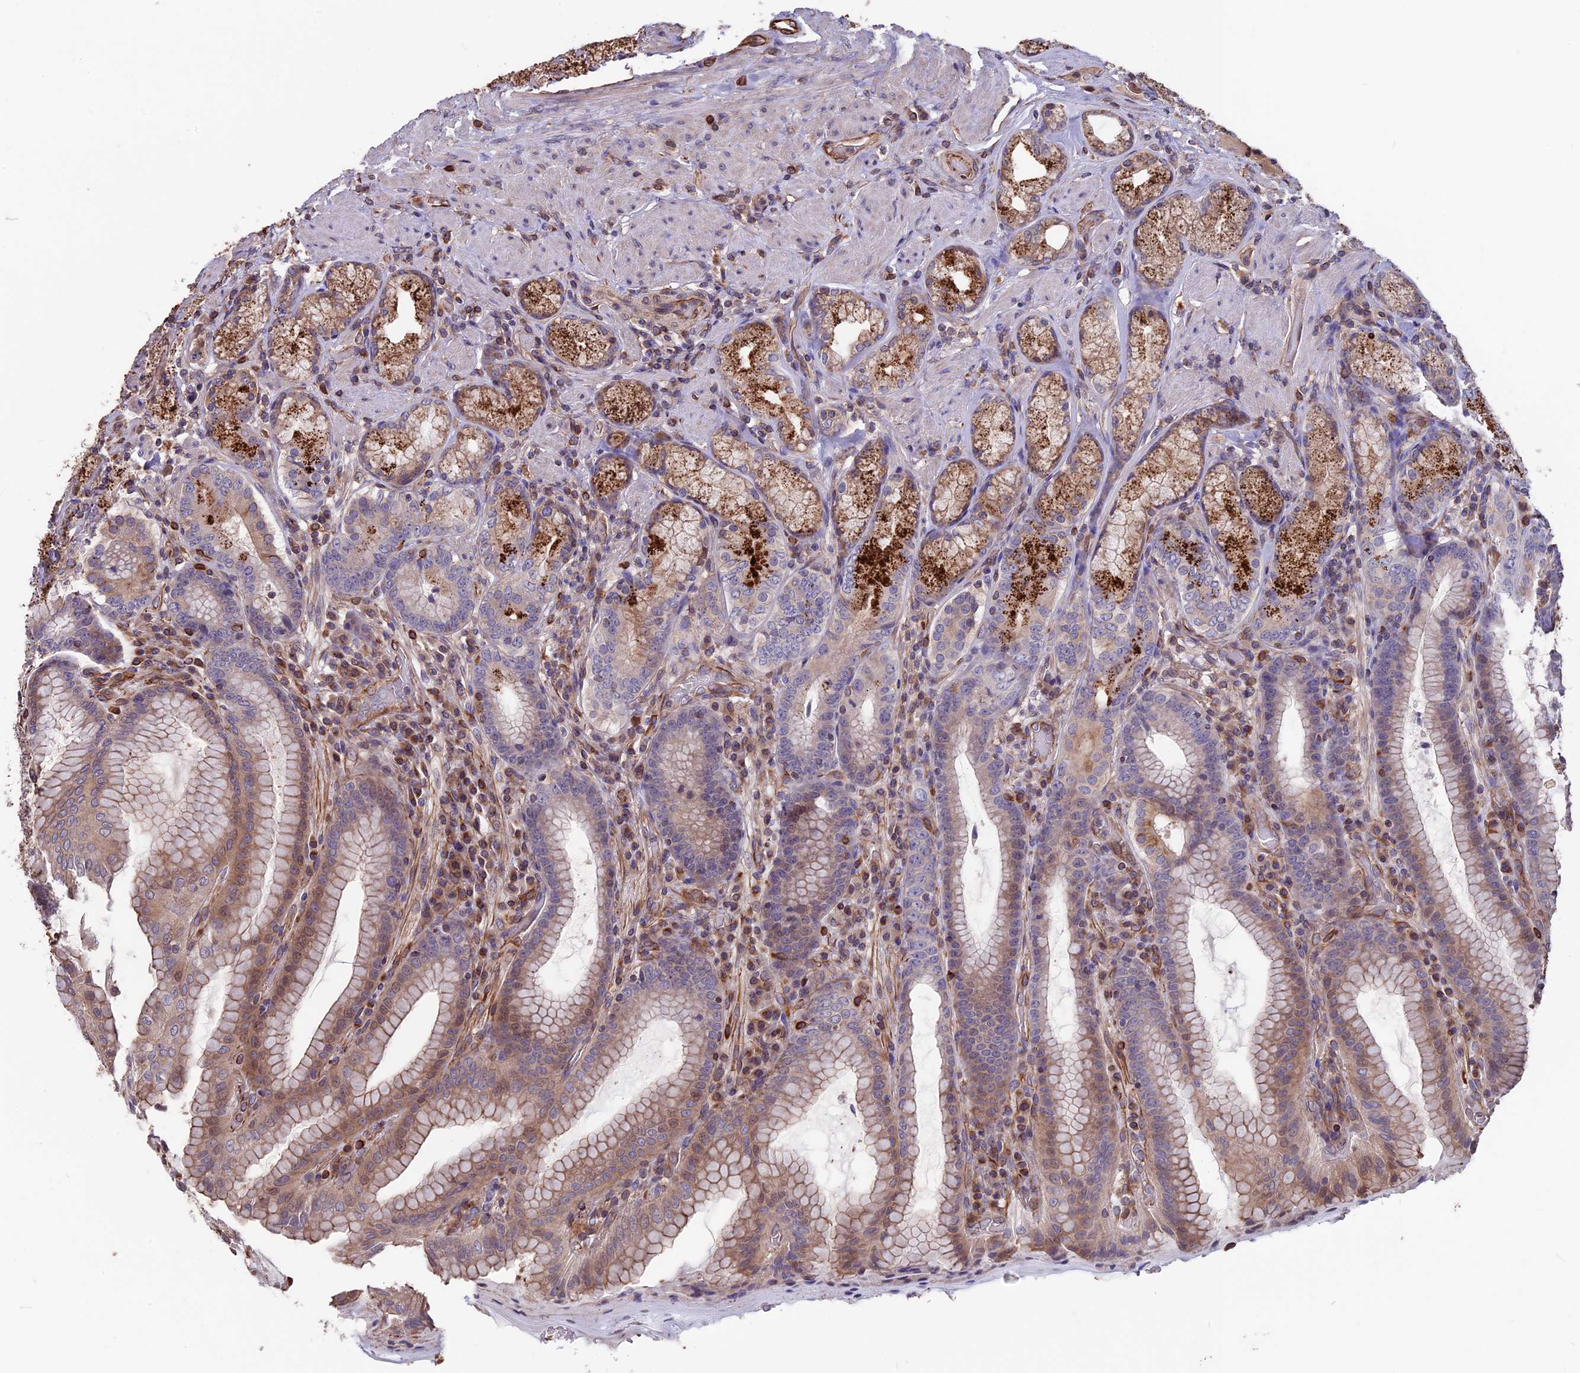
{"staining": {"intensity": "strong", "quantity": "25%-75%", "location": "cytoplasmic/membranous"}, "tissue": "stomach", "cell_type": "Glandular cells", "image_type": "normal", "snomed": [{"axis": "morphology", "description": "Normal tissue, NOS"}, {"axis": "topography", "description": "Stomach, upper"}, {"axis": "topography", "description": "Stomach, lower"}], "caption": "An IHC photomicrograph of benign tissue is shown. Protein staining in brown highlights strong cytoplasmic/membranous positivity in stomach within glandular cells. Using DAB (3,3'-diaminobenzidine) (brown) and hematoxylin (blue) stains, captured at high magnification using brightfield microscopy.", "gene": "SEH1L", "patient": {"sex": "female", "age": 76}}